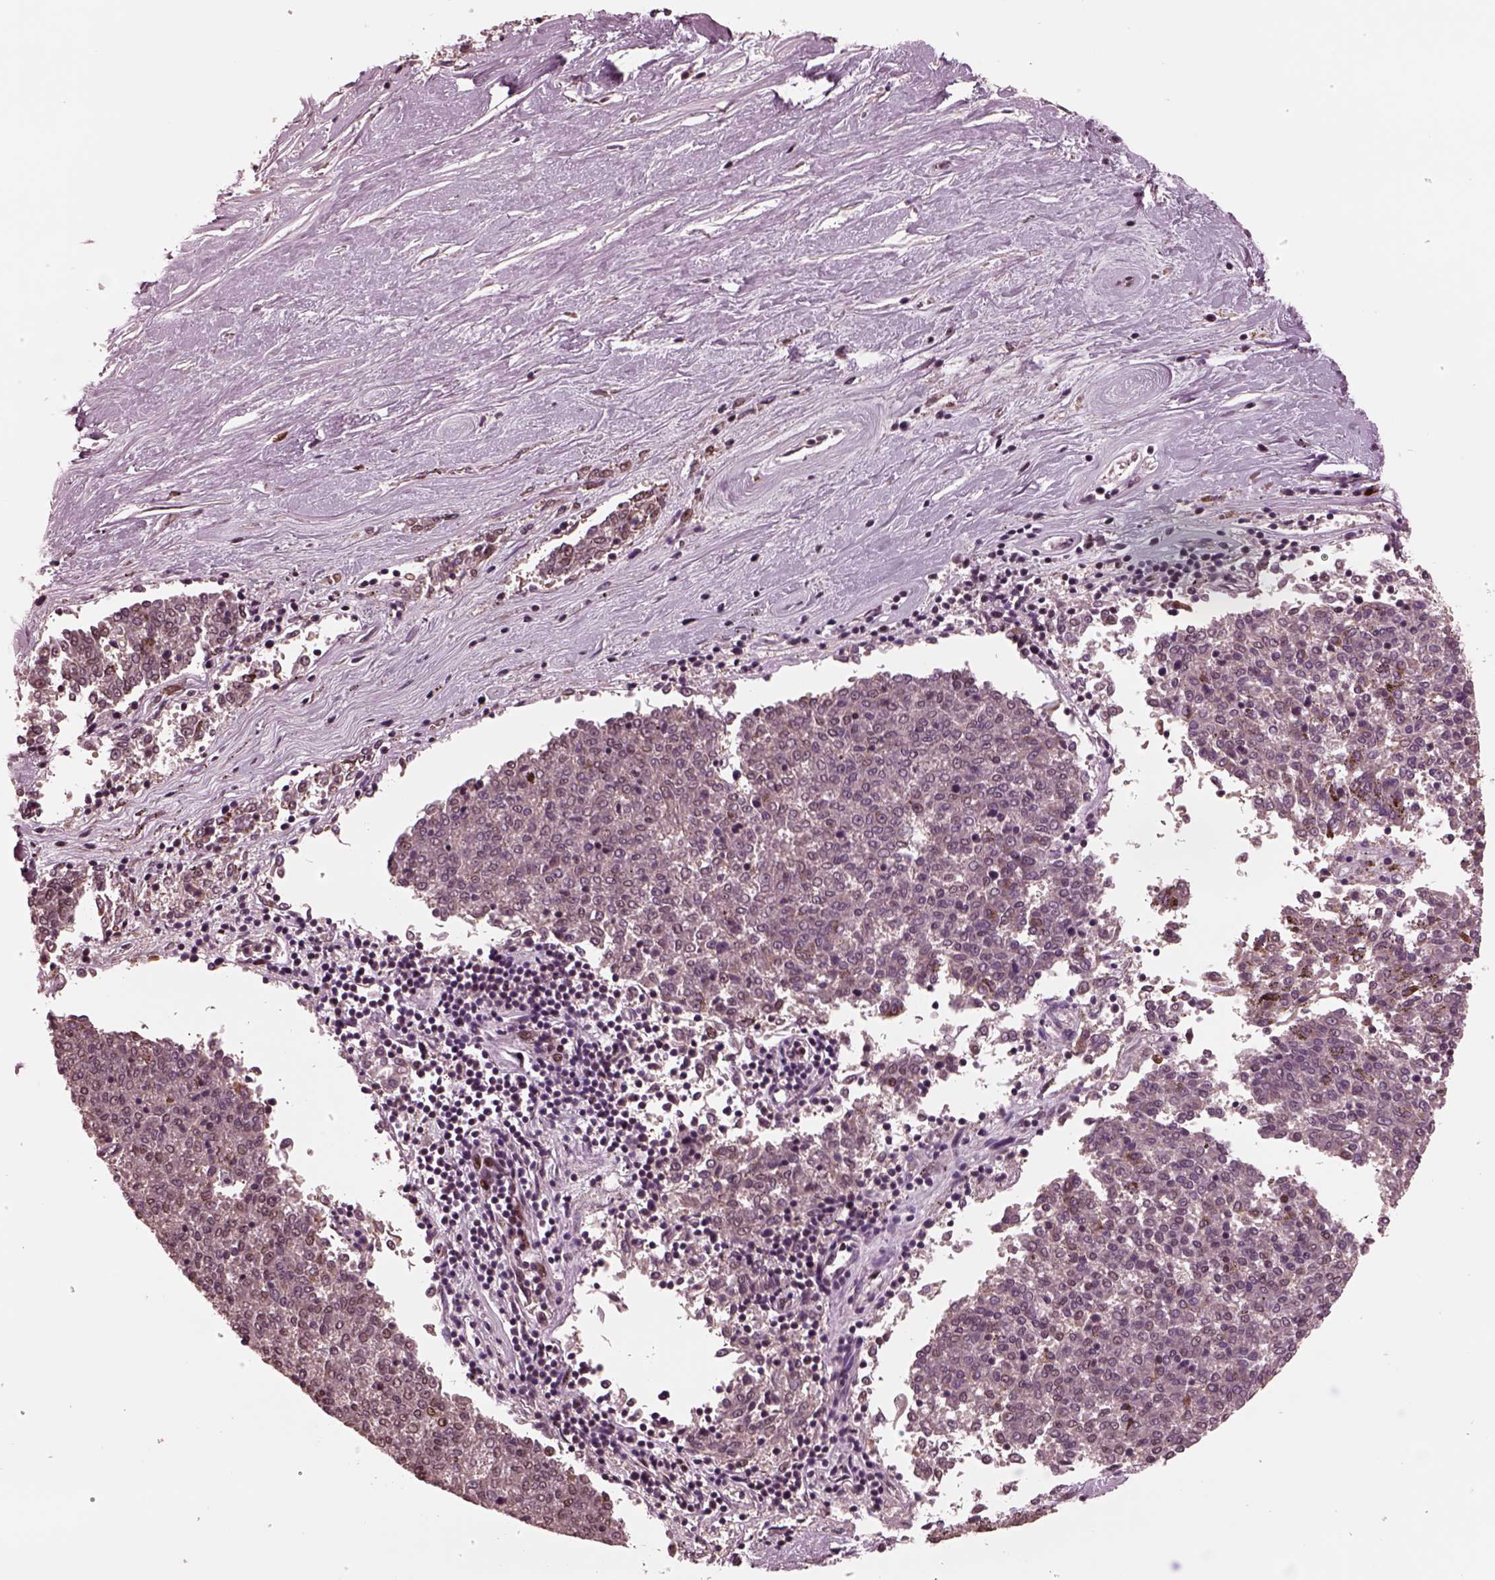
{"staining": {"intensity": "weak", "quantity": "25%-75%", "location": "nuclear"}, "tissue": "melanoma", "cell_type": "Tumor cells", "image_type": "cancer", "snomed": [{"axis": "morphology", "description": "Malignant melanoma, NOS"}, {"axis": "topography", "description": "Skin"}], "caption": "Weak nuclear protein expression is identified in about 25%-75% of tumor cells in melanoma.", "gene": "NAP1L5", "patient": {"sex": "female", "age": 72}}